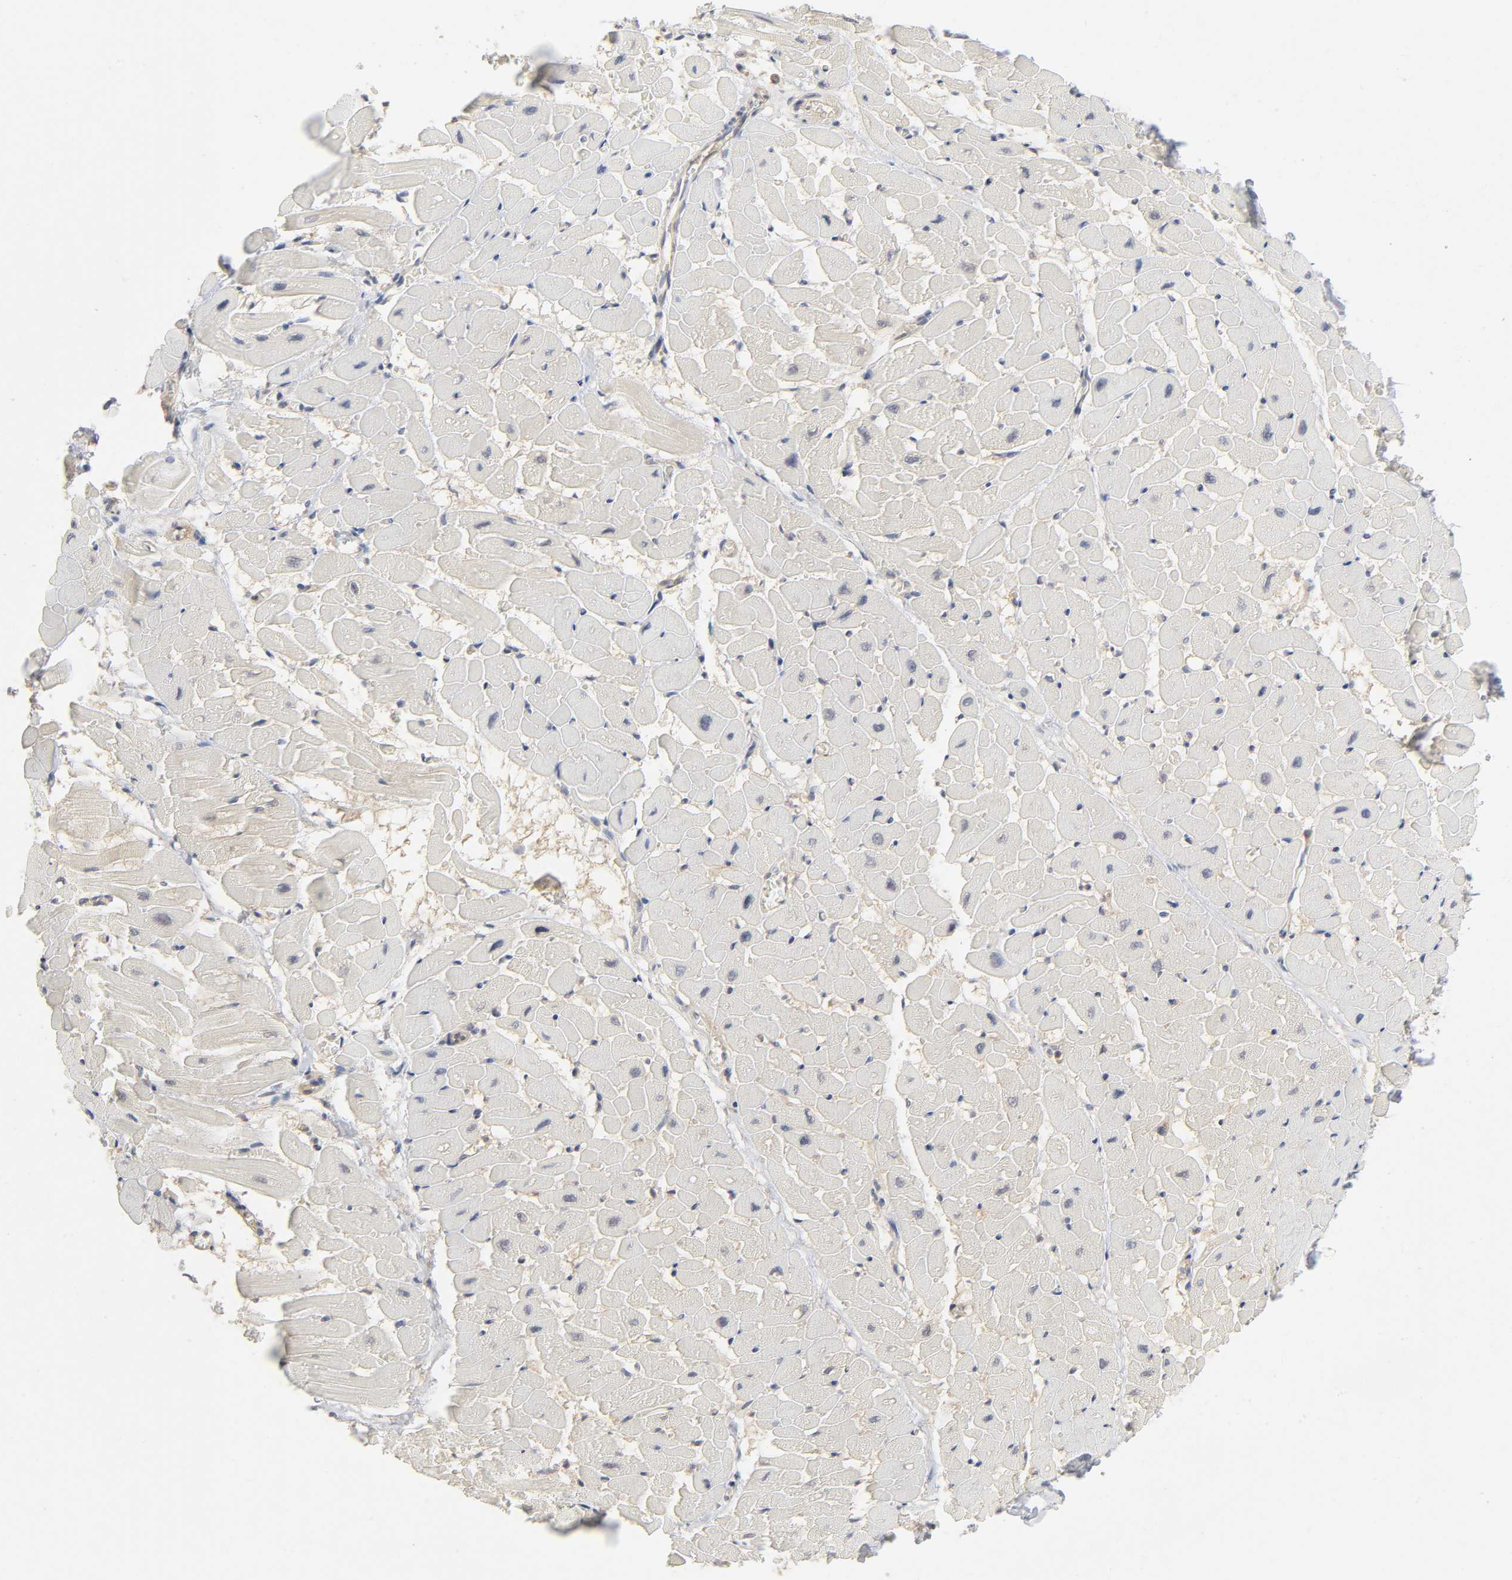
{"staining": {"intensity": "negative", "quantity": "none", "location": "none"}, "tissue": "heart muscle", "cell_type": "Cardiomyocytes", "image_type": "normal", "snomed": [{"axis": "morphology", "description": "Normal tissue, NOS"}, {"axis": "topography", "description": "Heart"}], "caption": "Immunohistochemistry (IHC) of unremarkable heart muscle demonstrates no staining in cardiomyocytes. The staining was performed using DAB to visualize the protein expression in brown, while the nuclei were stained in blue with hematoxylin (Magnification: 20x).", "gene": "IQCJ", "patient": {"sex": "male", "age": 45}}